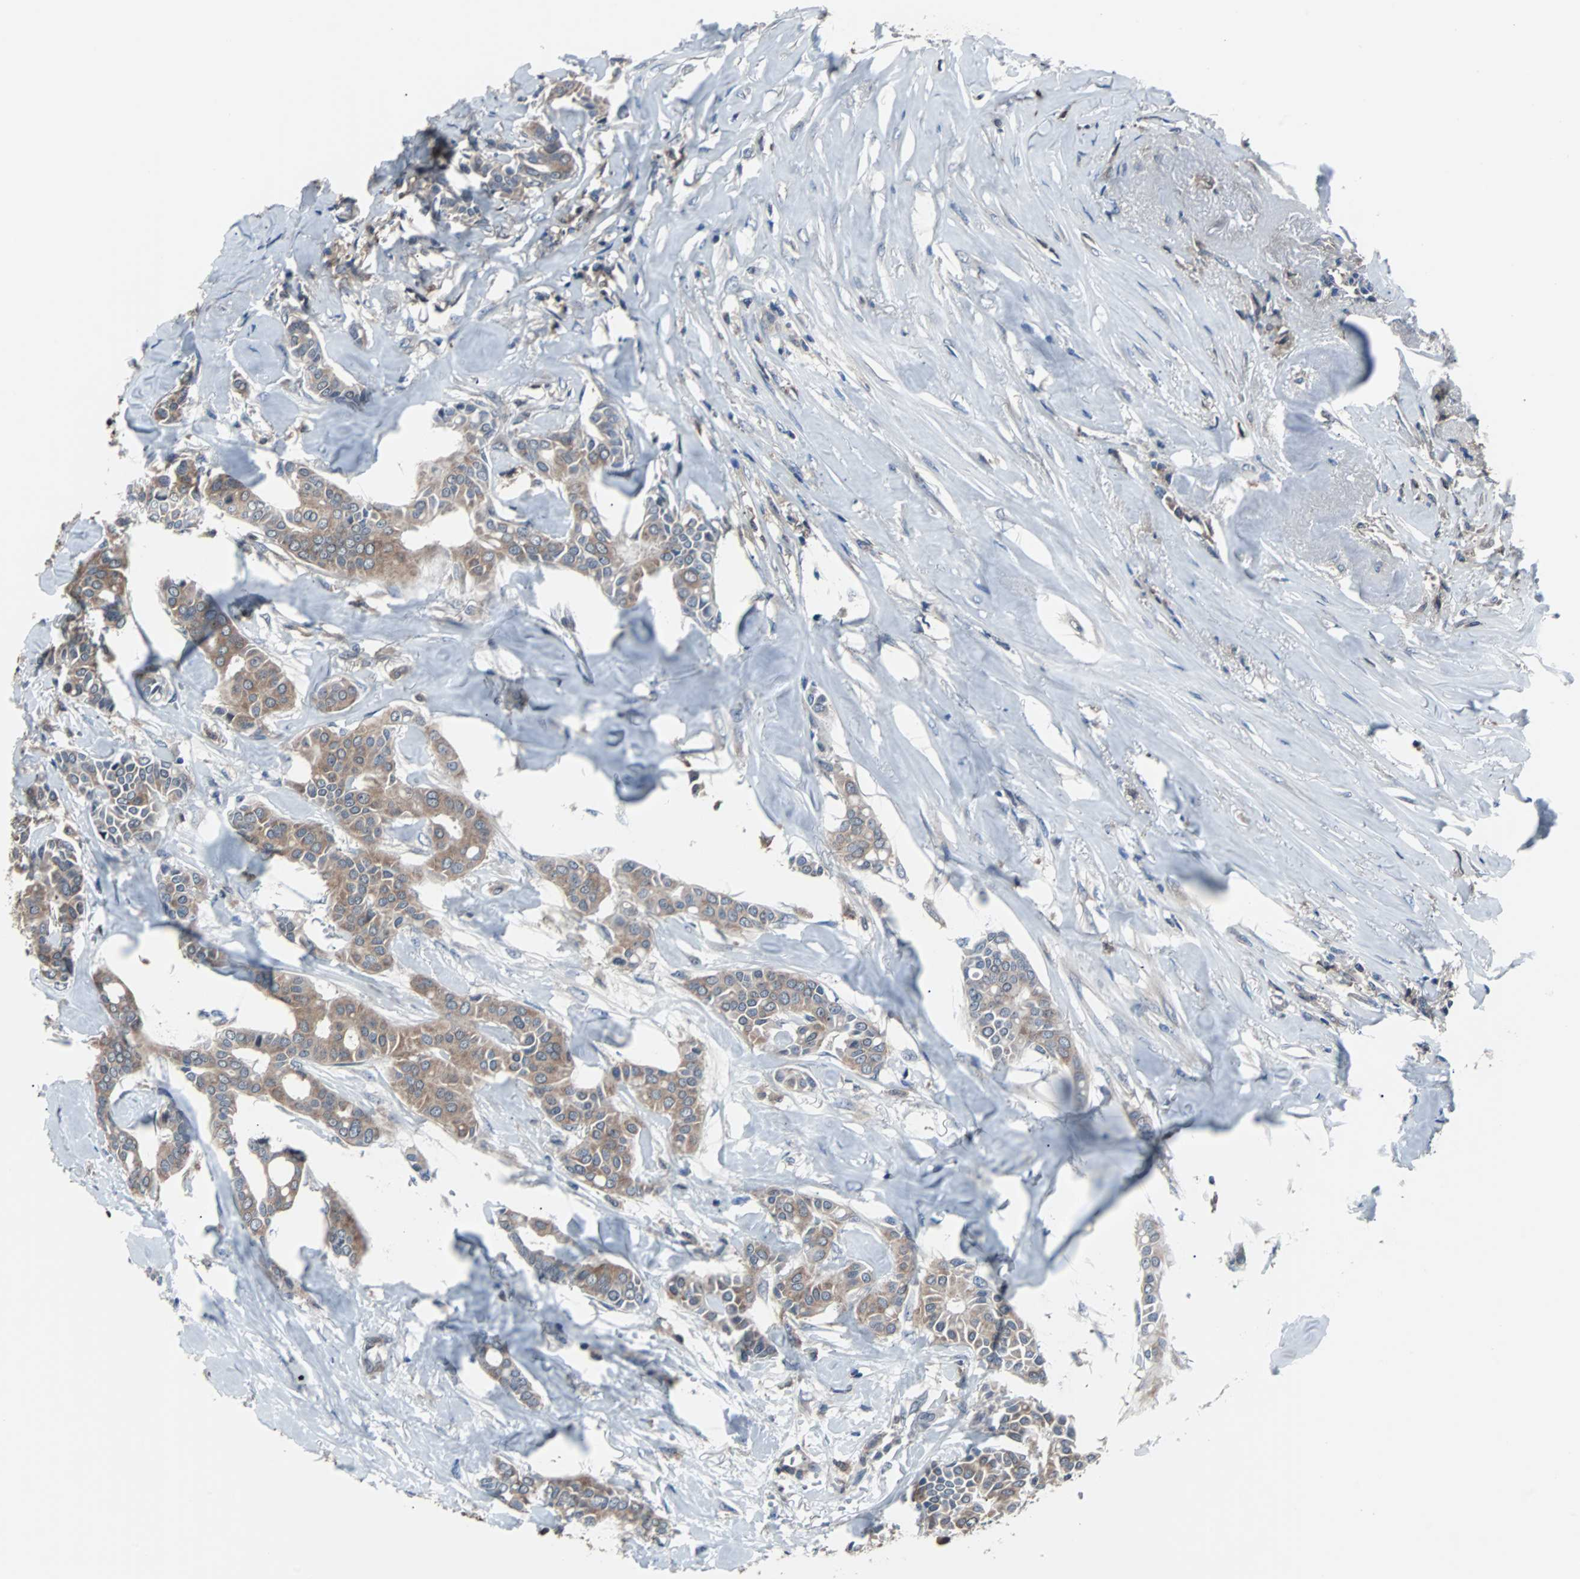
{"staining": {"intensity": "moderate", "quantity": ">75%", "location": "cytoplasmic/membranous"}, "tissue": "head and neck cancer", "cell_type": "Tumor cells", "image_type": "cancer", "snomed": [{"axis": "morphology", "description": "Adenocarcinoma, NOS"}, {"axis": "topography", "description": "Salivary gland"}, {"axis": "topography", "description": "Head-Neck"}], "caption": "The histopathology image demonstrates staining of head and neck cancer, revealing moderate cytoplasmic/membranous protein staining (brown color) within tumor cells.", "gene": "PAK1", "patient": {"sex": "female", "age": 59}}